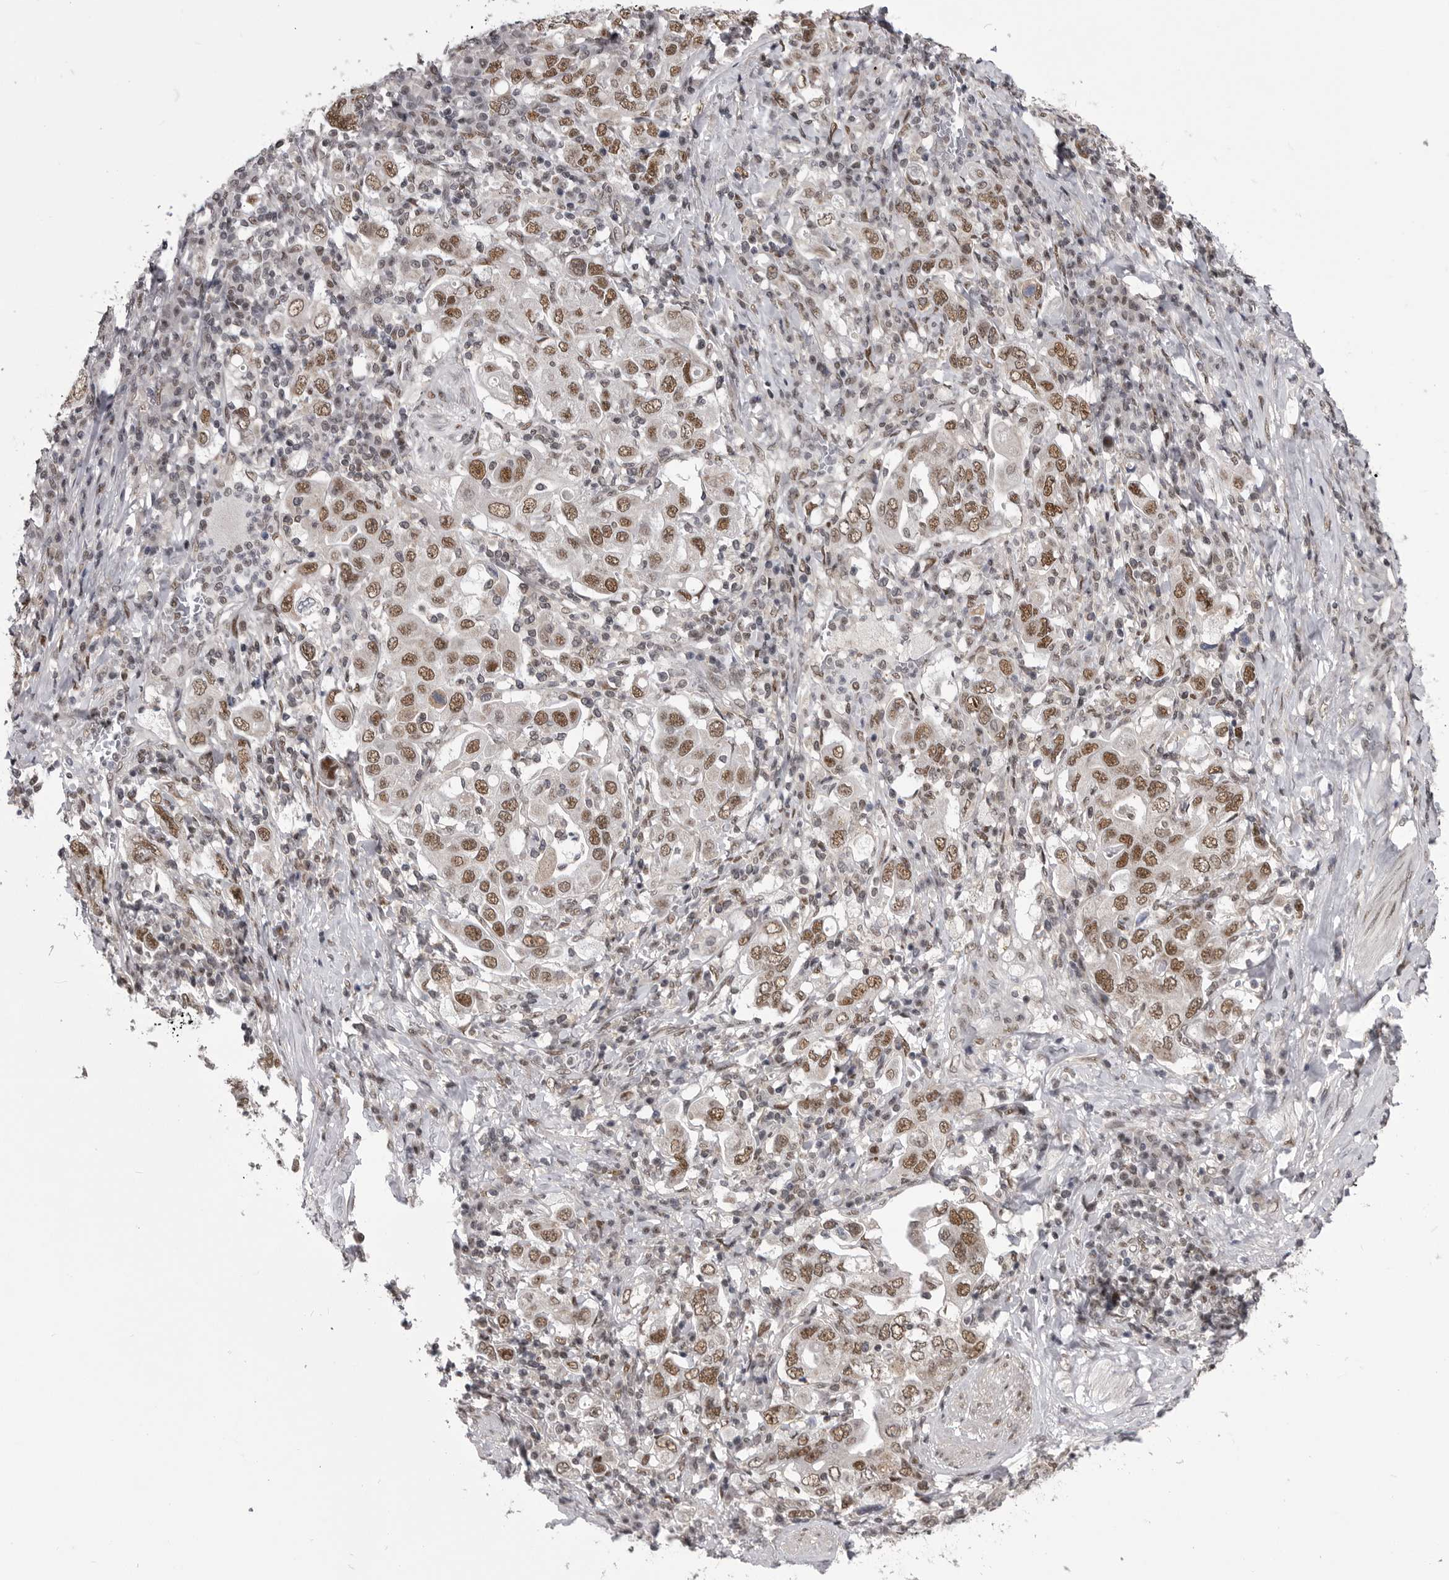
{"staining": {"intensity": "moderate", "quantity": ">75%", "location": "nuclear"}, "tissue": "stomach cancer", "cell_type": "Tumor cells", "image_type": "cancer", "snomed": [{"axis": "morphology", "description": "Adenocarcinoma, NOS"}, {"axis": "topography", "description": "Stomach, upper"}], "caption": "IHC (DAB) staining of human adenocarcinoma (stomach) displays moderate nuclear protein positivity in approximately >75% of tumor cells.", "gene": "MEPCE", "patient": {"sex": "male", "age": 62}}